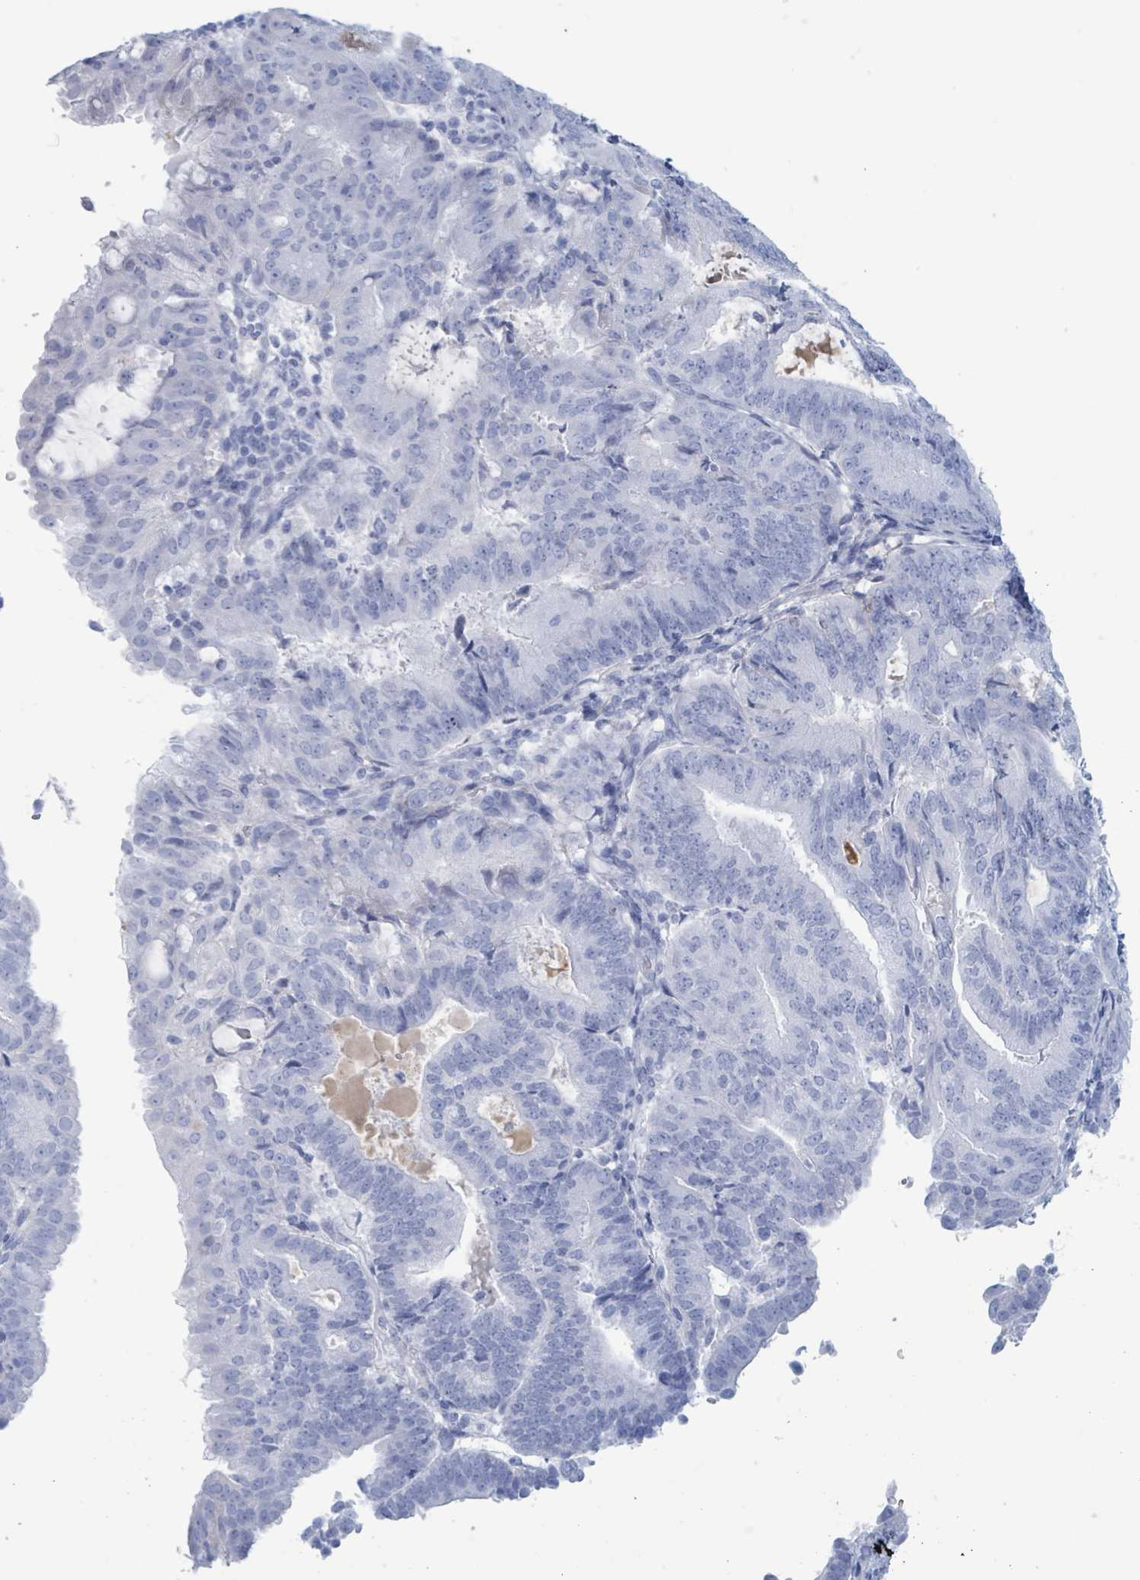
{"staining": {"intensity": "negative", "quantity": "none", "location": "none"}, "tissue": "endometrial cancer", "cell_type": "Tumor cells", "image_type": "cancer", "snomed": [{"axis": "morphology", "description": "Adenocarcinoma, NOS"}, {"axis": "topography", "description": "Endometrium"}], "caption": "DAB (3,3'-diaminobenzidine) immunohistochemical staining of endometrial adenocarcinoma demonstrates no significant positivity in tumor cells. Brightfield microscopy of IHC stained with DAB (3,3'-diaminobenzidine) (brown) and hematoxylin (blue), captured at high magnification.", "gene": "KLK4", "patient": {"sex": "female", "age": 70}}